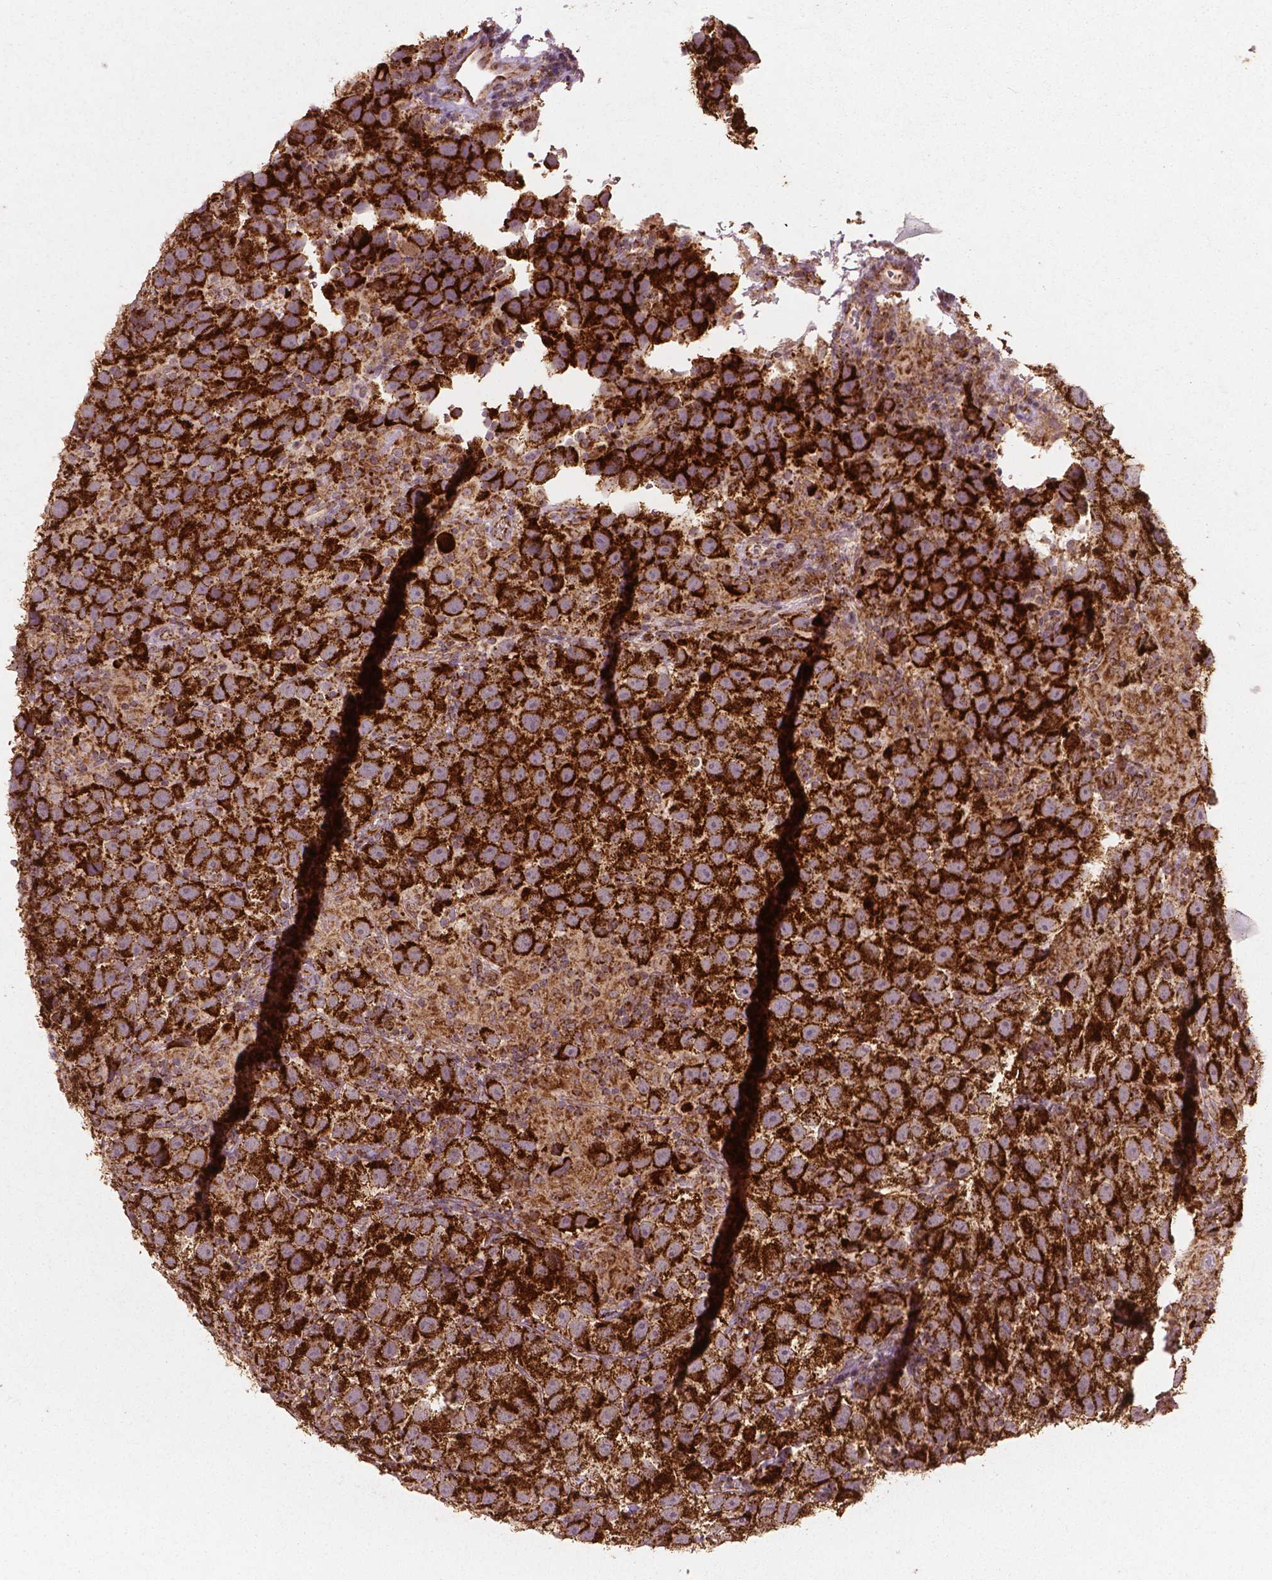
{"staining": {"intensity": "strong", "quantity": ">75%", "location": "cytoplasmic/membranous"}, "tissue": "testis cancer", "cell_type": "Tumor cells", "image_type": "cancer", "snomed": [{"axis": "morphology", "description": "Seminoma, NOS"}, {"axis": "topography", "description": "Testis"}], "caption": "High-magnification brightfield microscopy of seminoma (testis) stained with DAB (brown) and counterstained with hematoxylin (blue). tumor cells exhibit strong cytoplasmic/membranous expression is appreciated in approximately>75% of cells.", "gene": "PGAM5", "patient": {"sex": "male", "age": 26}}